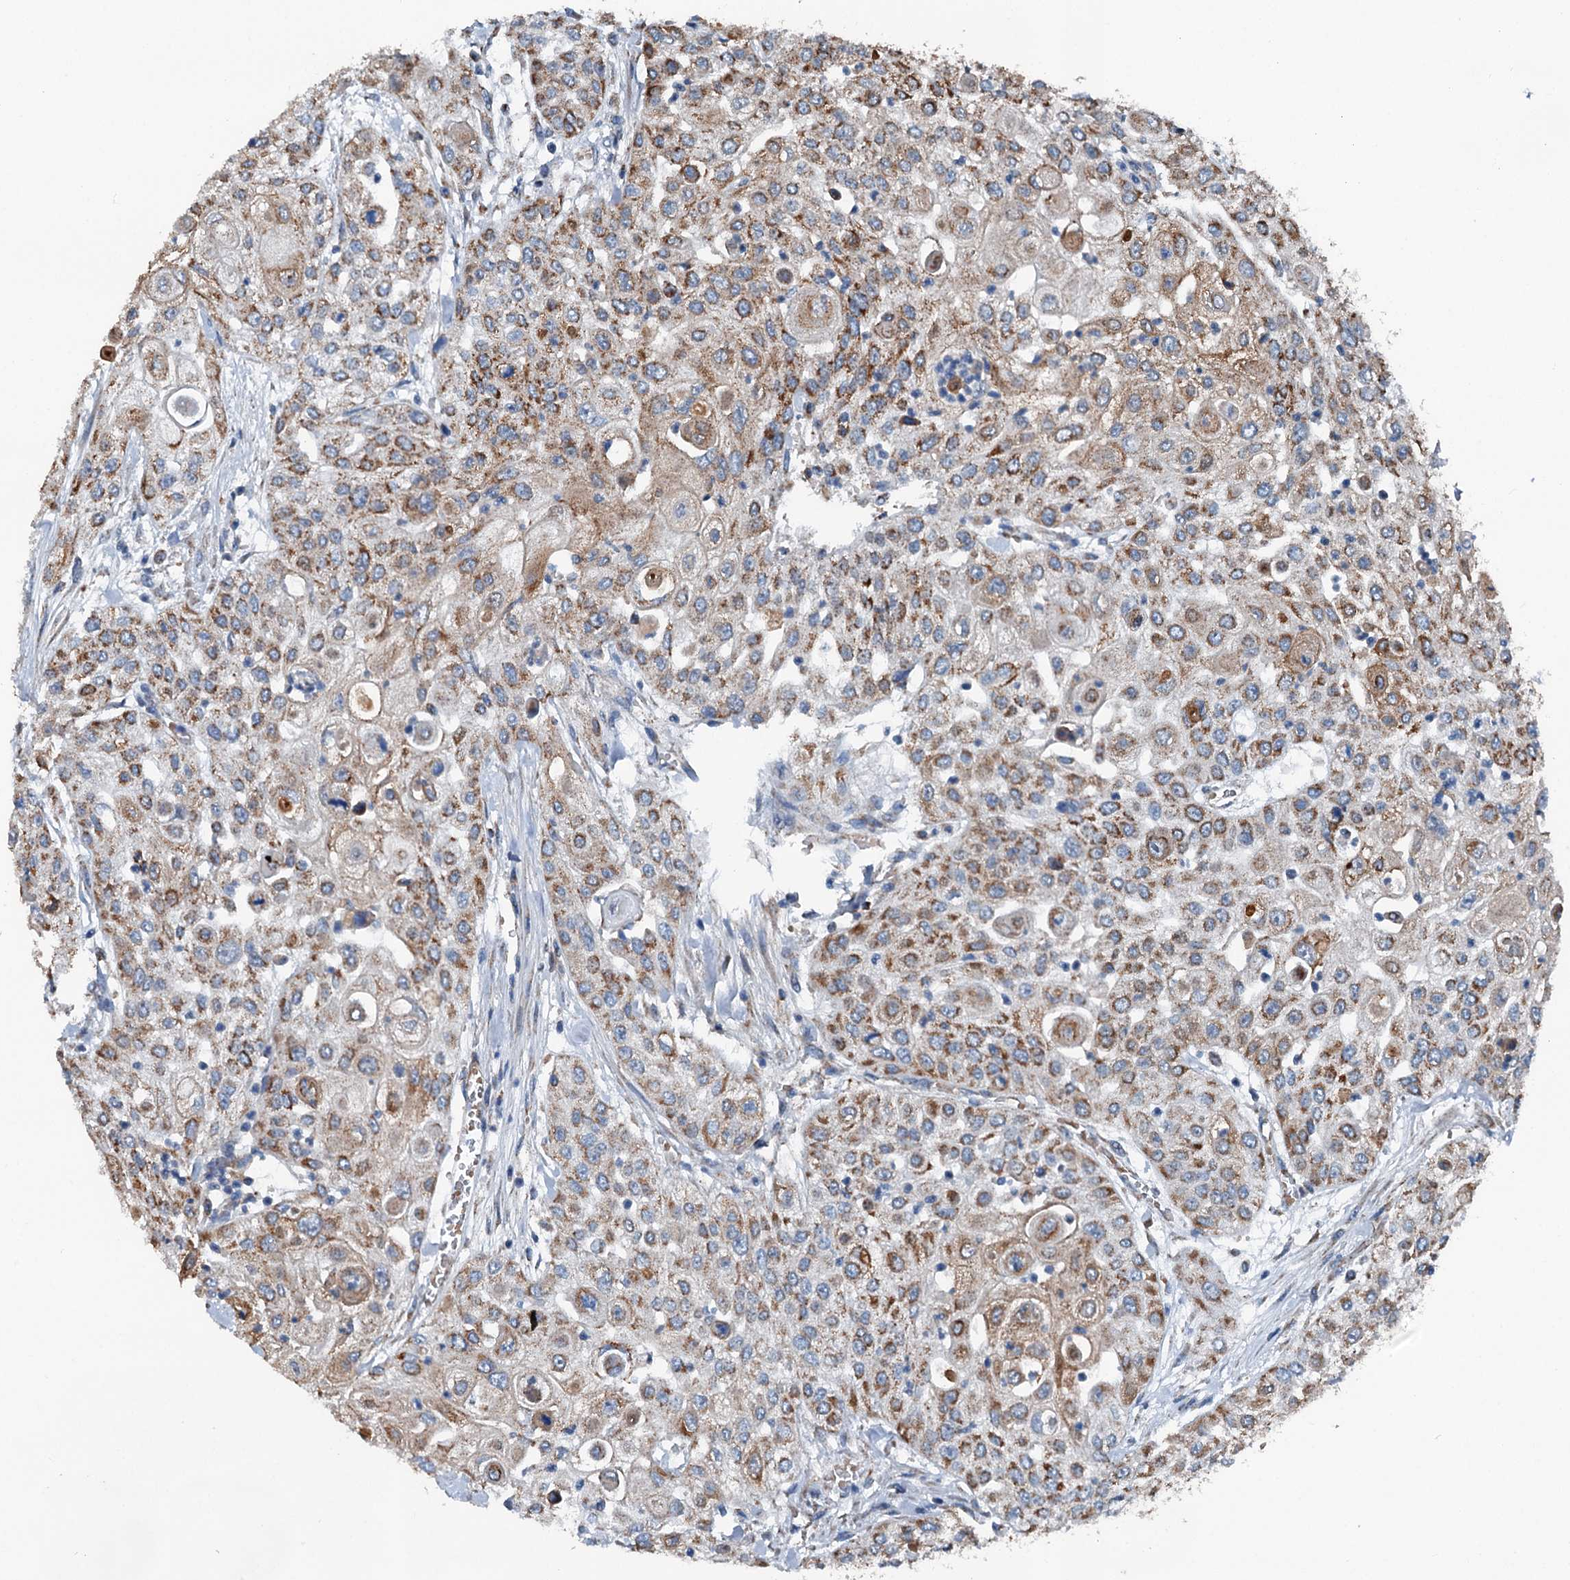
{"staining": {"intensity": "strong", "quantity": ">75%", "location": "cytoplasmic/membranous"}, "tissue": "urothelial cancer", "cell_type": "Tumor cells", "image_type": "cancer", "snomed": [{"axis": "morphology", "description": "Urothelial carcinoma, High grade"}, {"axis": "topography", "description": "Urinary bladder"}], "caption": "Brown immunohistochemical staining in human urothelial carcinoma (high-grade) displays strong cytoplasmic/membranous expression in about >75% of tumor cells.", "gene": "TRPT1", "patient": {"sex": "female", "age": 79}}